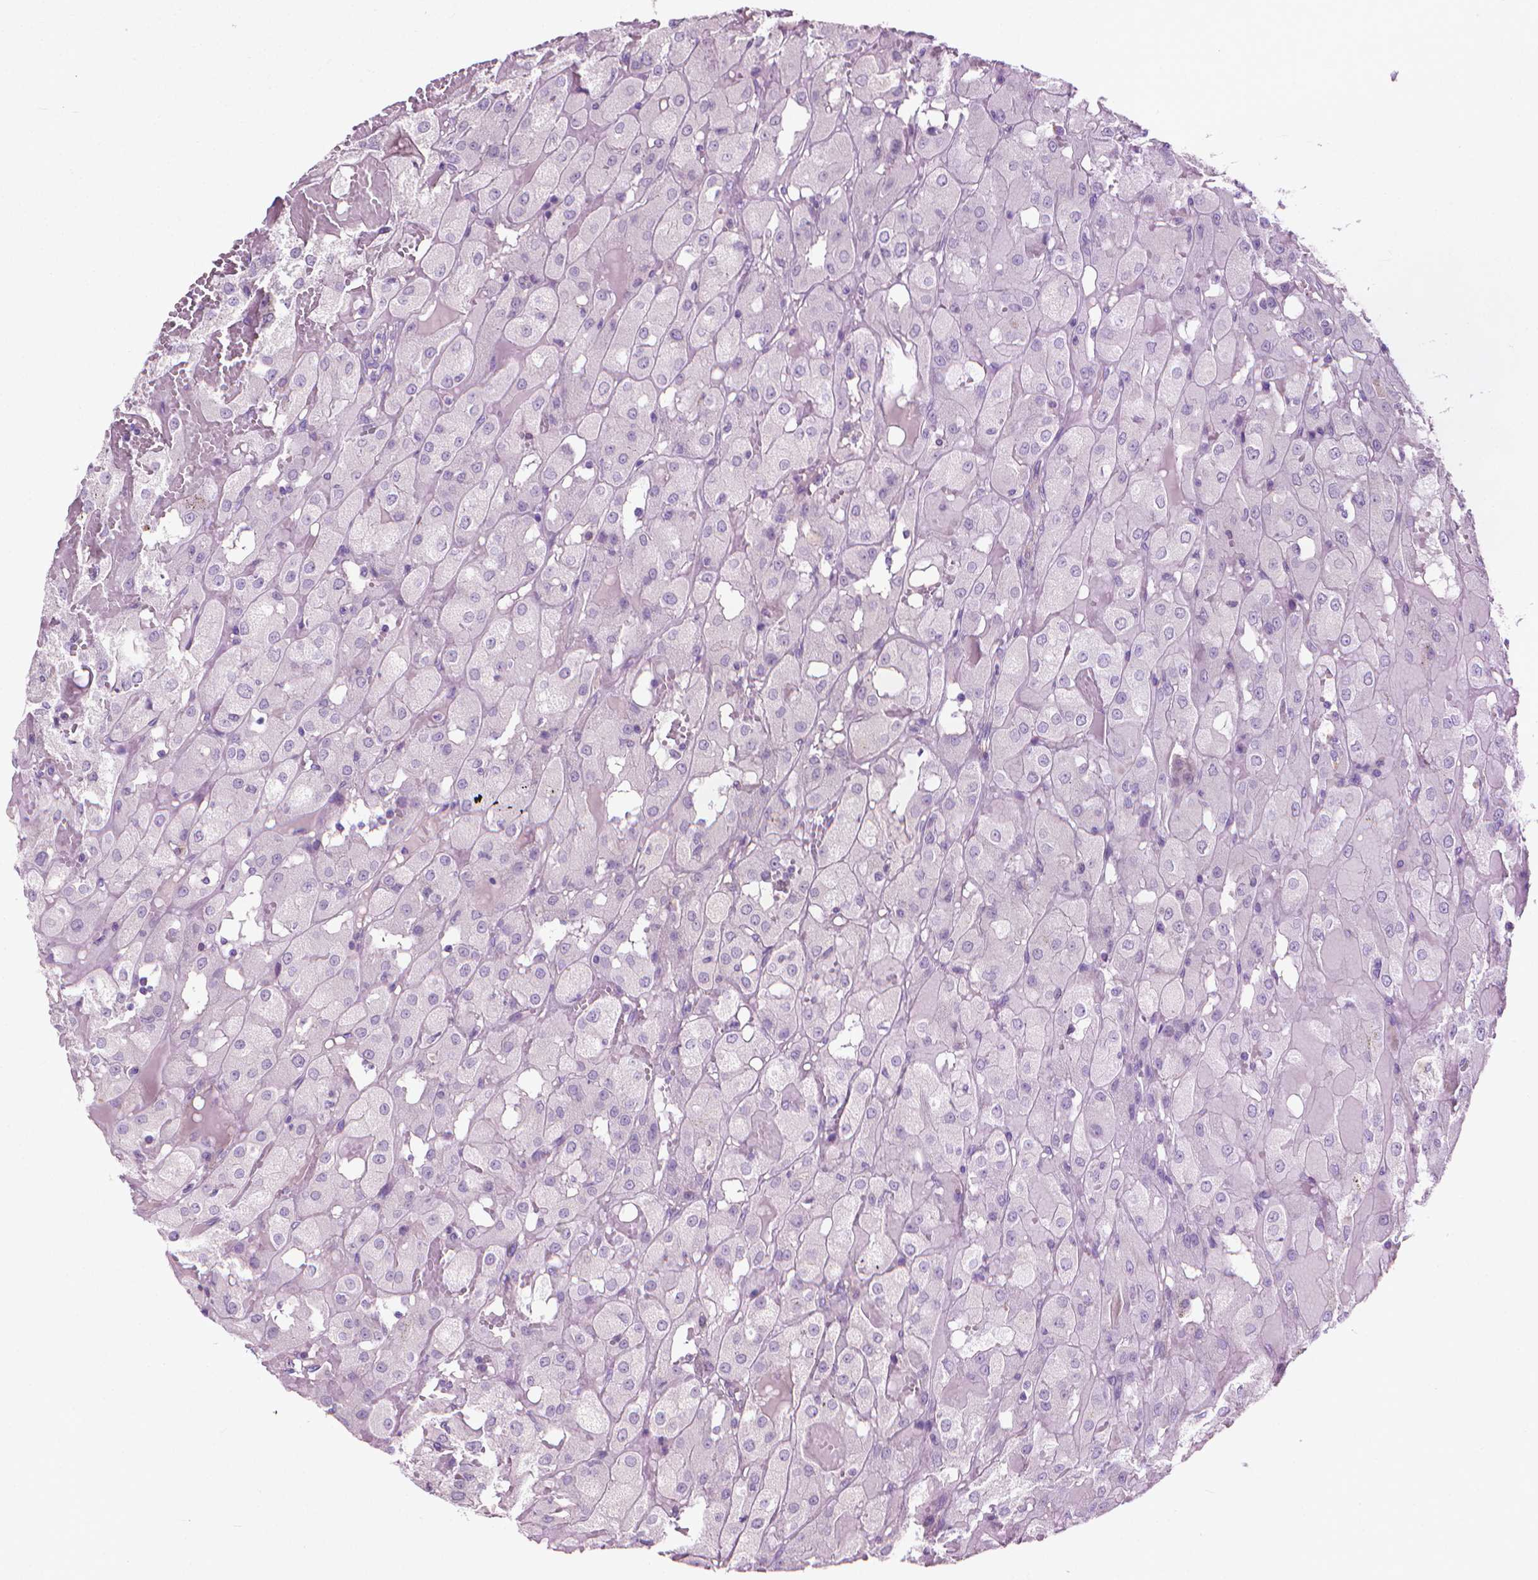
{"staining": {"intensity": "negative", "quantity": "none", "location": "none"}, "tissue": "renal cancer", "cell_type": "Tumor cells", "image_type": "cancer", "snomed": [{"axis": "morphology", "description": "Adenocarcinoma, NOS"}, {"axis": "topography", "description": "Kidney"}], "caption": "Photomicrograph shows no significant protein staining in tumor cells of renal cancer (adenocarcinoma).", "gene": "KRT73", "patient": {"sex": "male", "age": 72}}